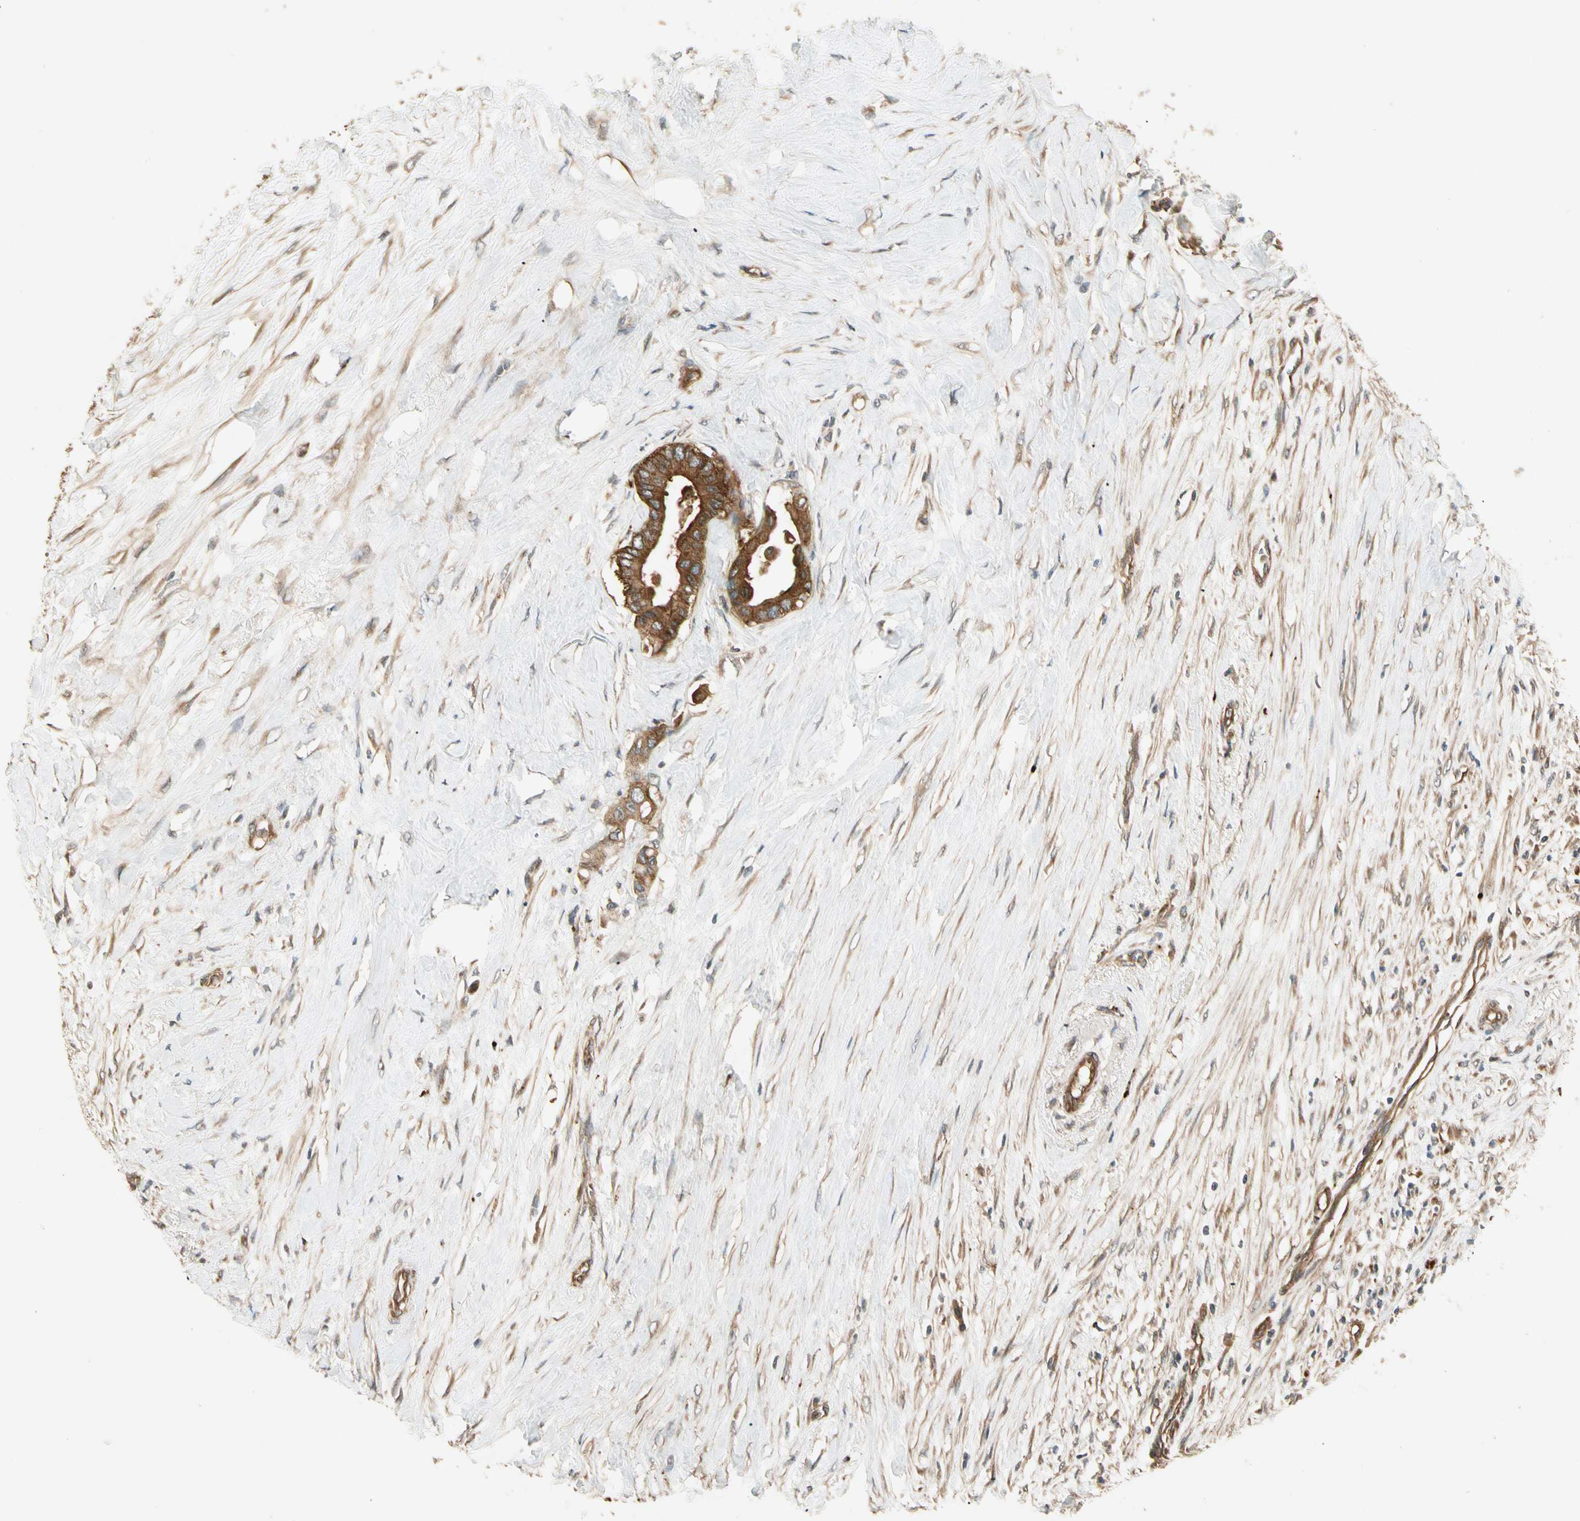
{"staining": {"intensity": "moderate", "quantity": "25%-75%", "location": "cytoplasmic/membranous"}, "tissue": "colorectal cancer", "cell_type": "Tumor cells", "image_type": "cancer", "snomed": [{"axis": "morphology", "description": "Normal tissue, NOS"}, {"axis": "morphology", "description": "Adenocarcinoma, NOS"}, {"axis": "topography", "description": "Colon"}], "caption": "A high-resolution image shows immunohistochemistry staining of colorectal adenocarcinoma, which shows moderate cytoplasmic/membranous positivity in about 25%-75% of tumor cells. (DAB IHC with brightfield microscopy, high magnification).", "gene": "ROCK2", "patient": {"sex": "male", "age": 82}}